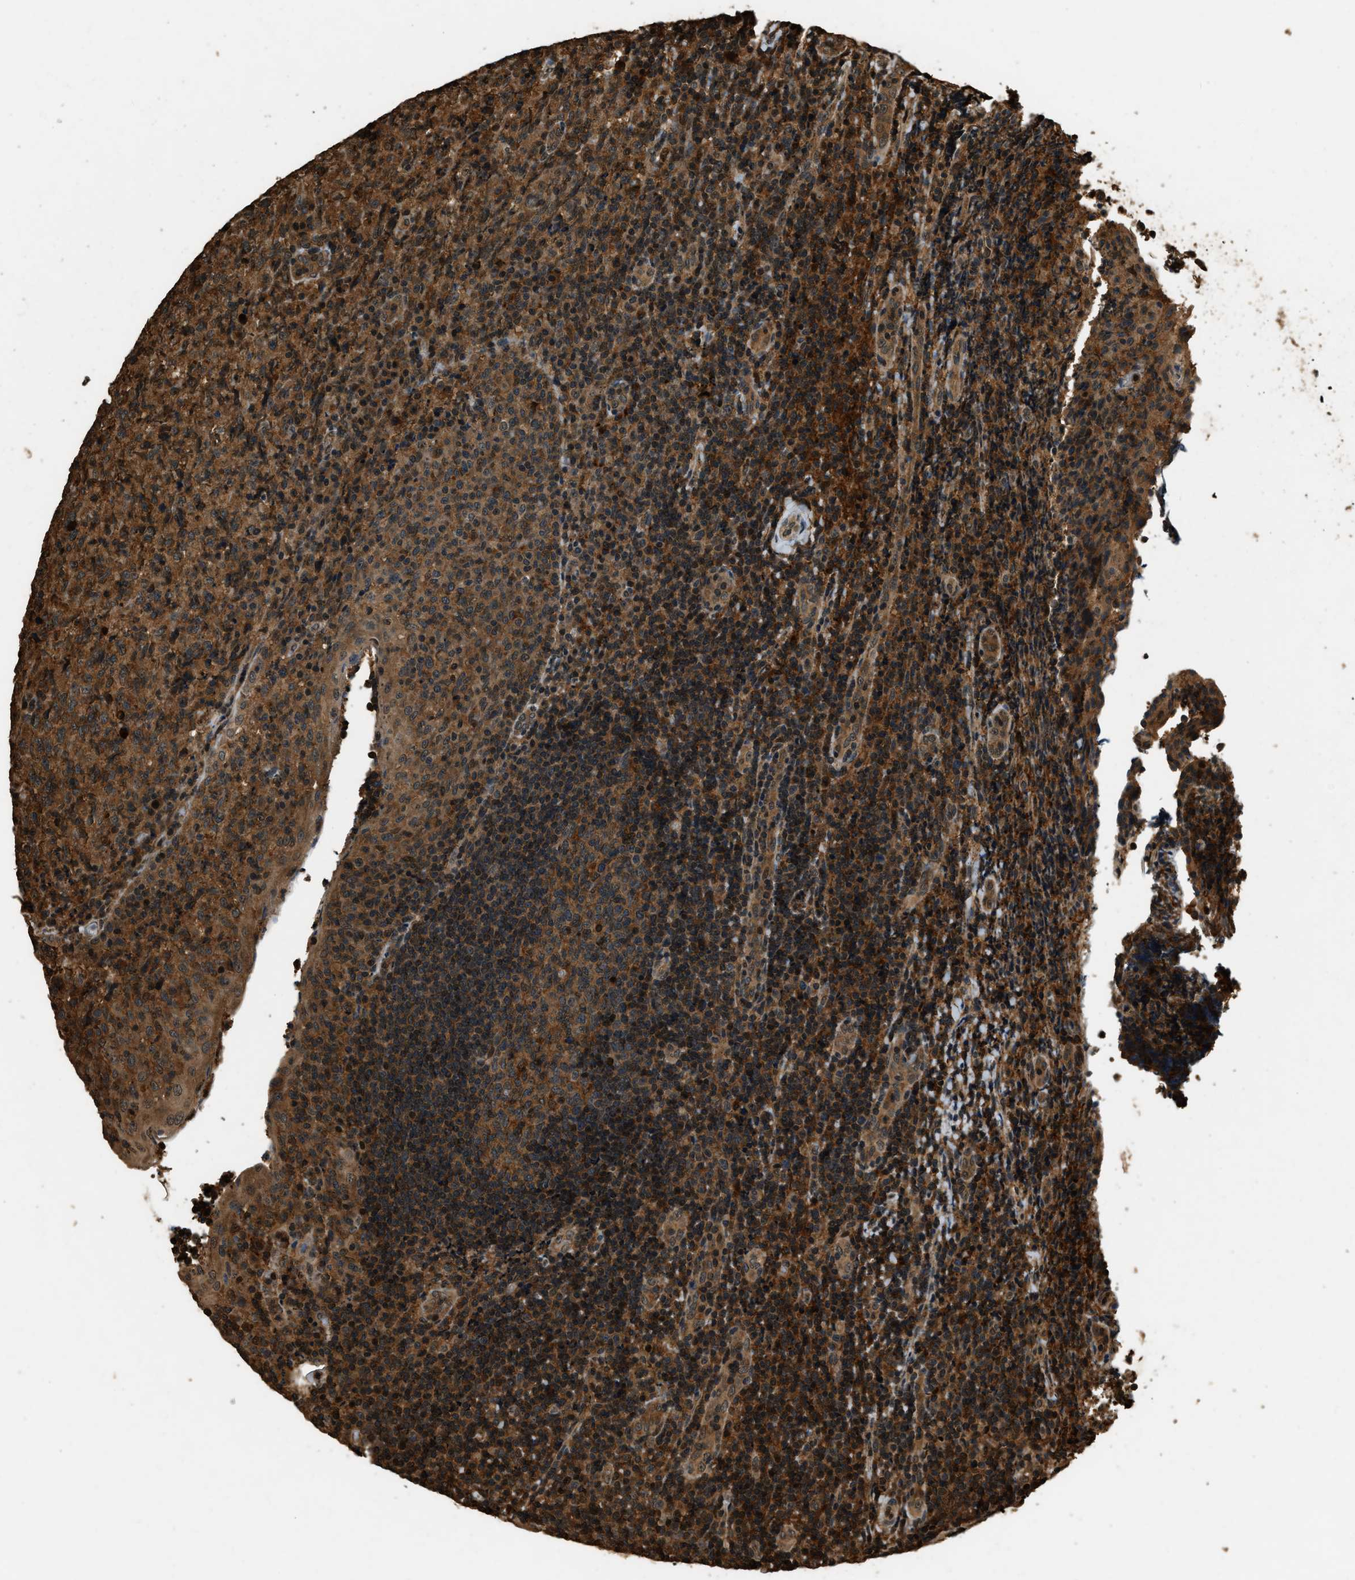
{"staining": {"intensity": "strong", "quantity": ">75%", "location": "cytoplasmic/membranous"}, "tissue": "lymphoma", "cell_type": "Tumor cells", "image_type": "cancer", "snomed": [{"axis": "morphology", "description": "Malignant lymphoma, non-Hodgkin's type, High grade"}, {"axis": "topography", "description": "Tonsil"}], "caption": "Brown immunohistochemical staining in high-grade malignant lymphoma, non-Hodgkin's type exhibits strong cytoplasmic/membranous positivity in approximately >75% of tumor cells. The staining was performed using DAB (3,3'-diaminobenzidine), with brown indicating positive protein expression. Nuclei are stained blue with hematoxylin.", "gene": "RAP2A", "patient": {"sex": "female", "age": 36}}